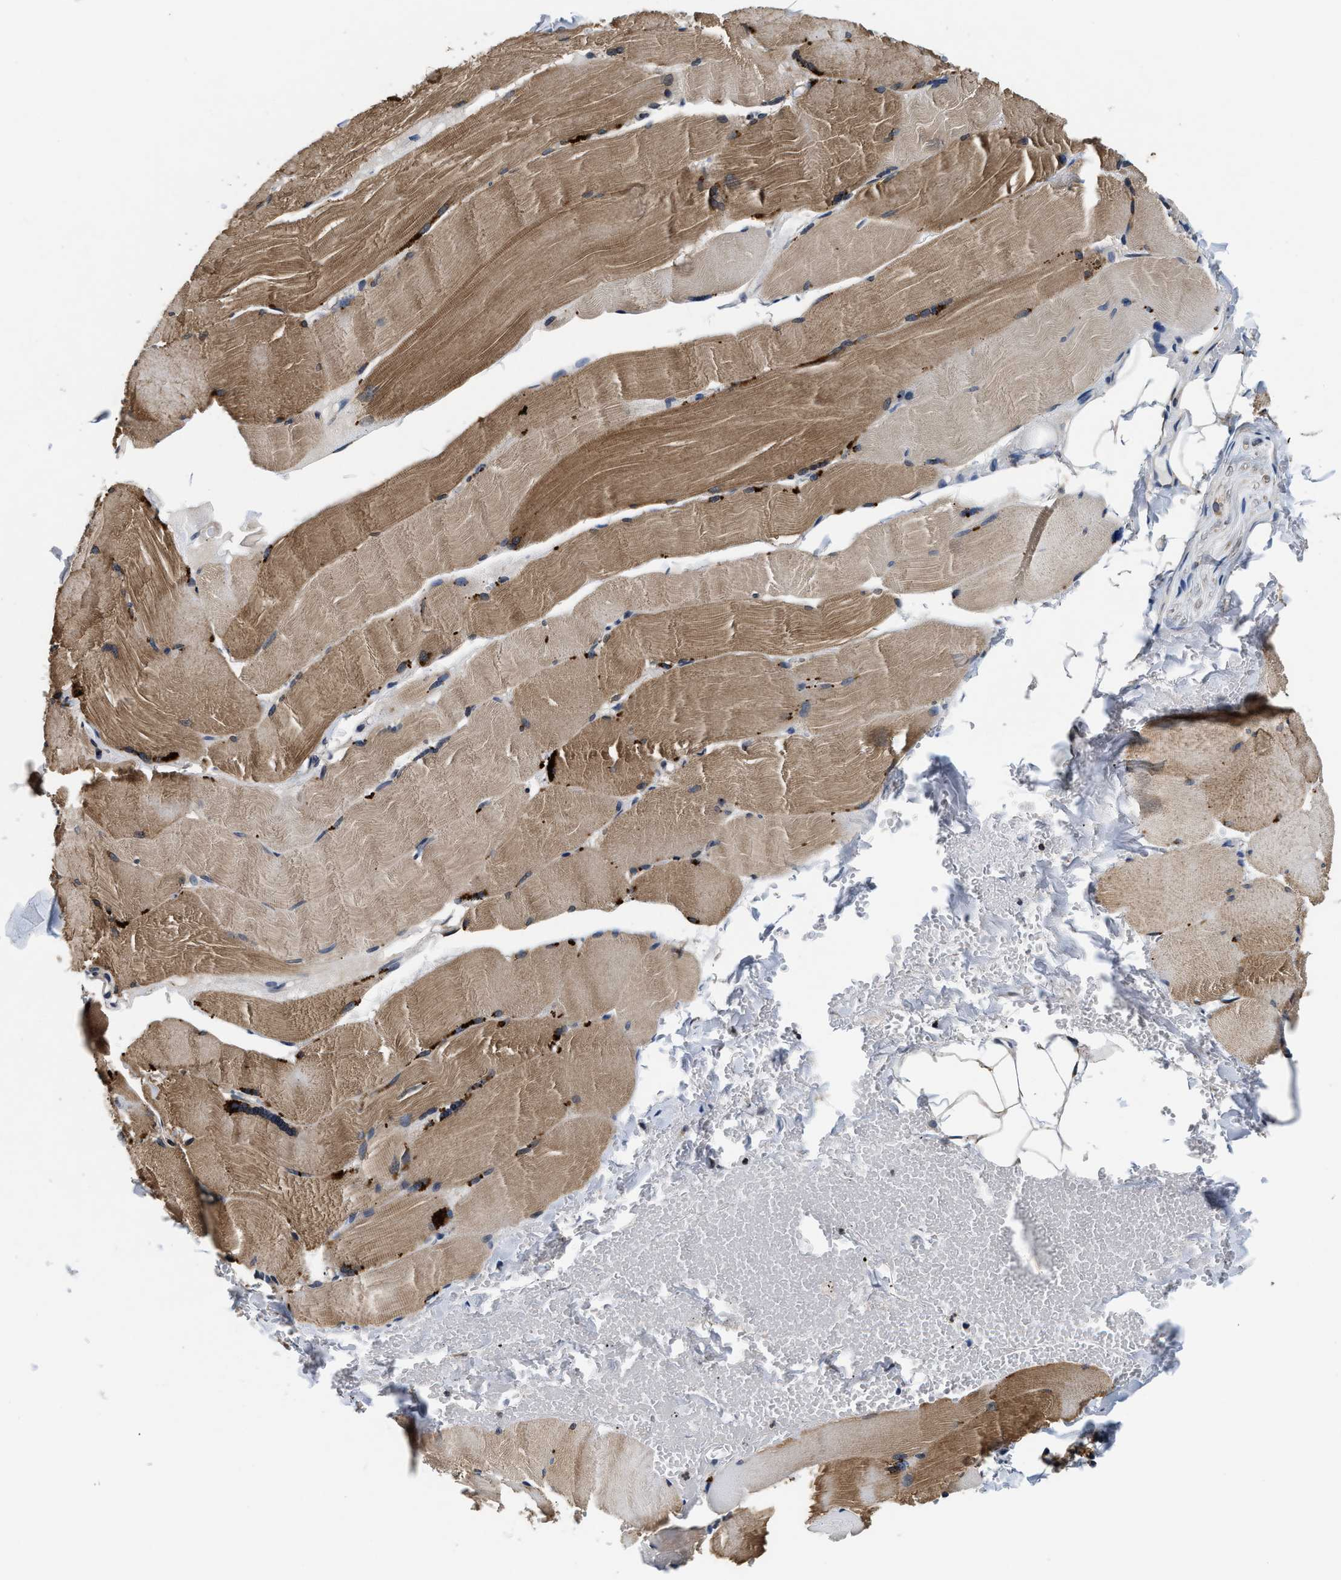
{"staining": {"intensity": "moderate", "quantity": "25%-75%", "location": "cytoplasmic/membranous"}, "tissue": "skeletal muscle", "cell_type": "Myocytes", "image_type": "normal", "snomed": [{"axis": "morphology", "description": "Normal tissue, NOS"}, {"axis": "topography", "description": "Skin"}, {"axis": "topography", "description": "Skeletal muscle"}], "caption": "Immunohistochemistry (IHC) (DAB) staining of normal skeletal muscle exhibits moderate cytoplasmic/membranous protein expression in about 25%-75% of myocytes. (brown staining indicates protein expression, while blue staining denotes nuclei).", "gene": "PHPT1", "patient": {"sex": "male", "age": 83}}